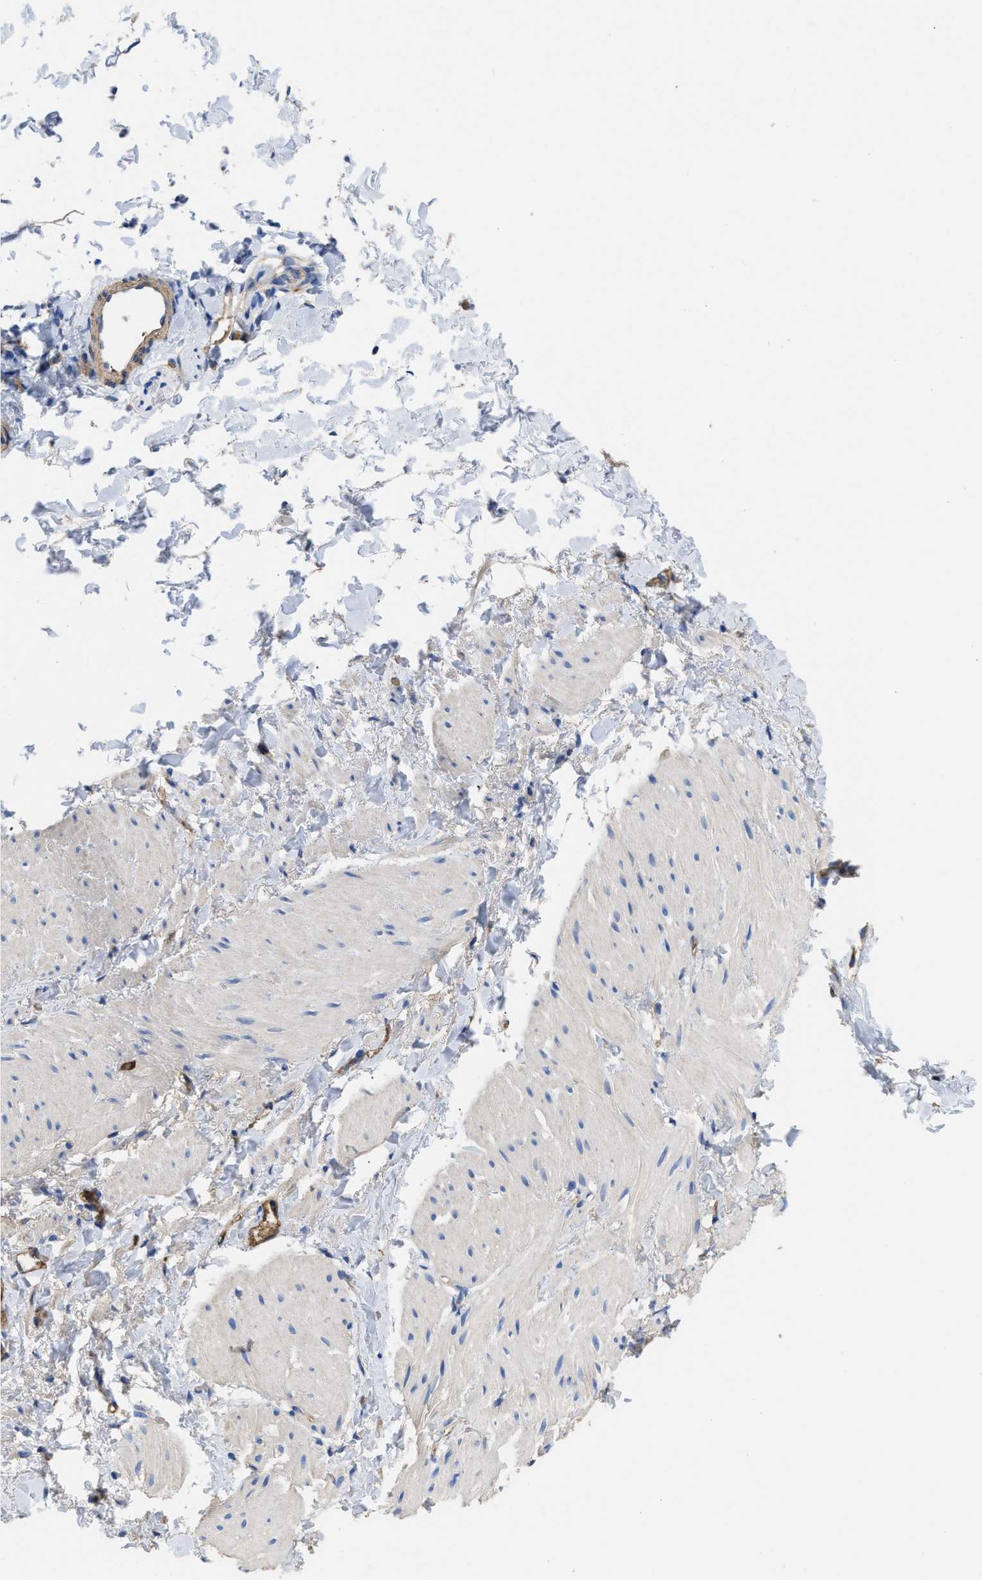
{"staining": {"intensity": "negative", "quantity": "none", "location": "none"}, "tissue": "smooth muscle", "cell_type": "Smooth muscle cells", "image_type": "normal", "snomed": [{"axis": "morphology", "description": "Normal tissue, NOS"}, {"axis": "topography", "description": "Smooth muscle"}], "caption": "Micrograph shows no protein staining in smooth muscle cells of benign smooth muscle. Brightfield microscopy of immunohistochemistry stained with DAB (3,3'-diaminobenzidine) (brown) and hematoxylin (blue), captured at high magnification.", "gene": "USP4", "patient": {"sex": "male", "age": 16}}